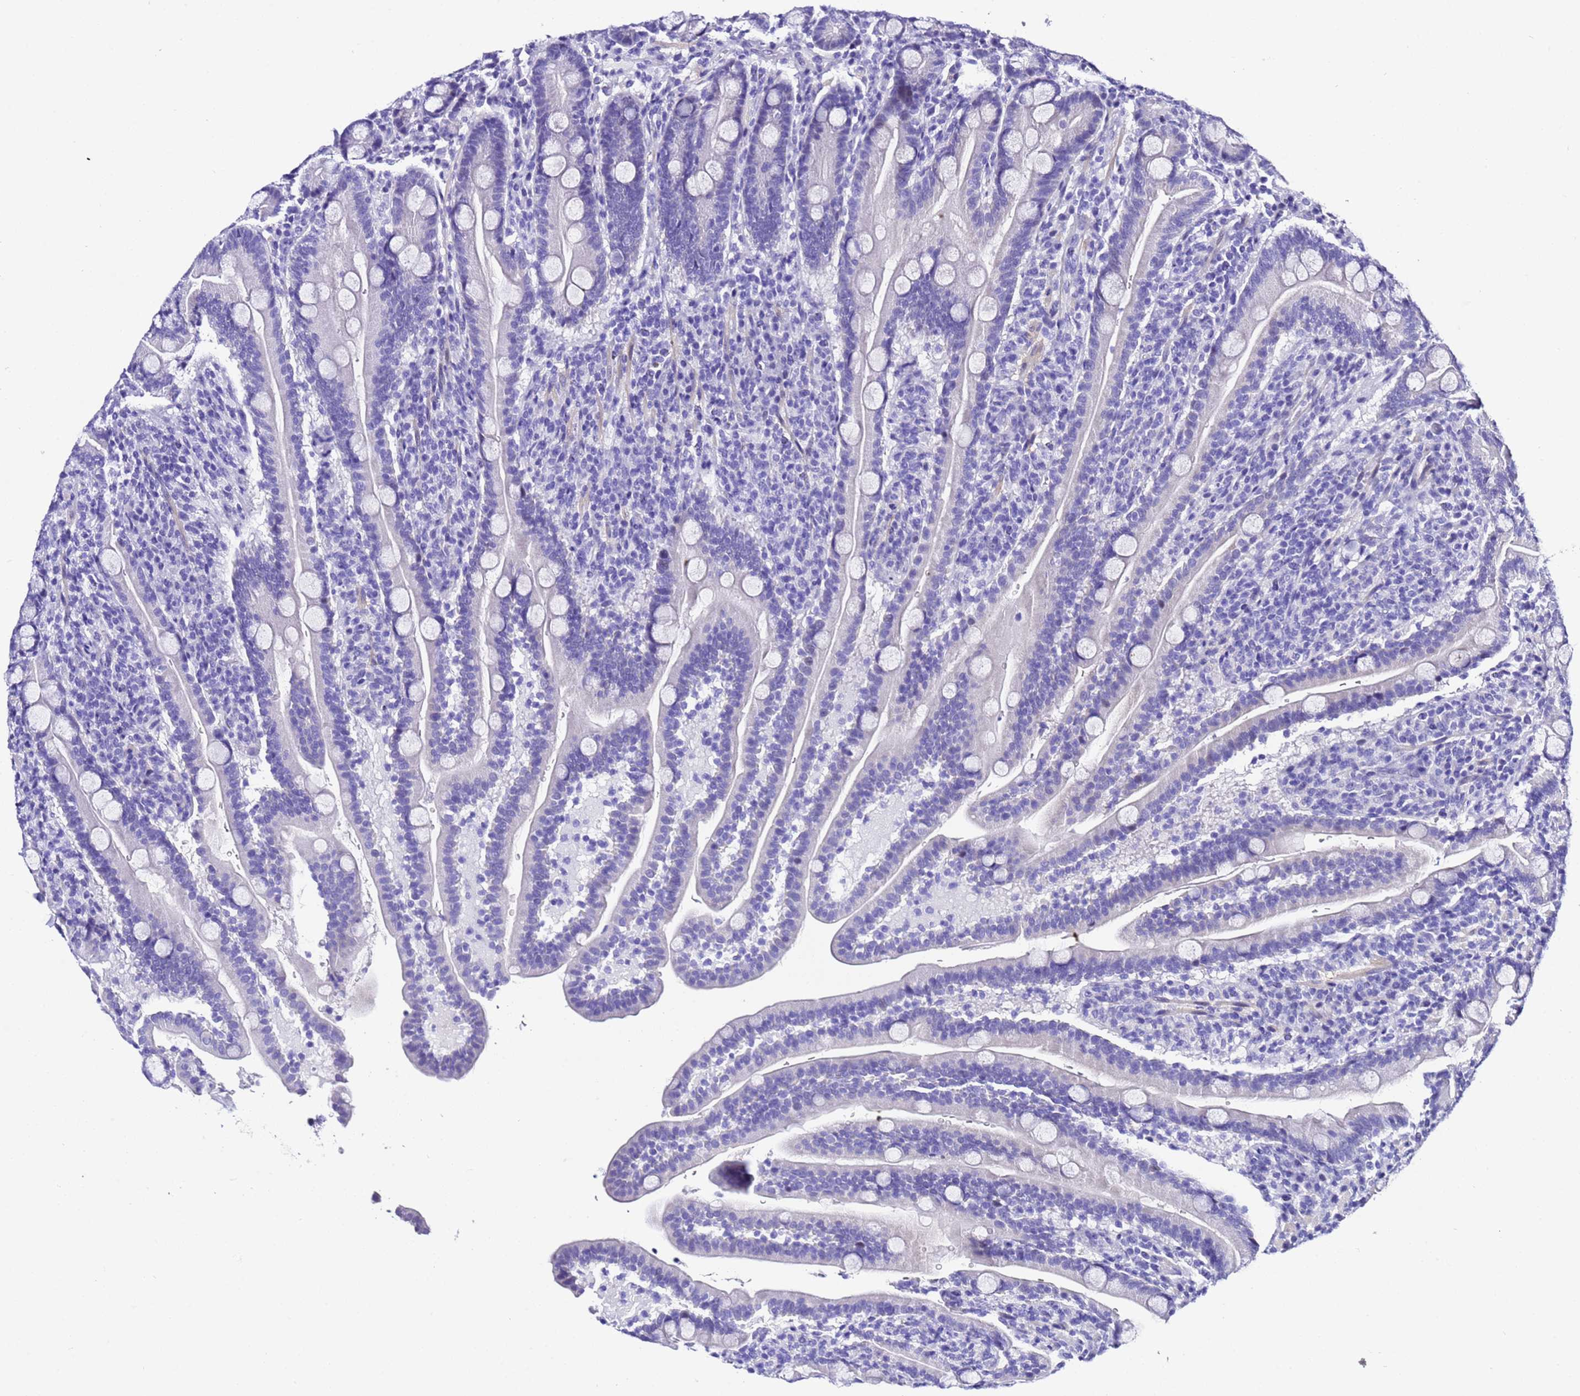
{"staining": {"intensity": "negative", "quantity": "none", "location": "none"}, "tissue": "duodenum", "cell_type": "Glandular cells", "image_type": "normal", "snomed": [{"axis": "morphology", "description": "Normal tissue, NOS"}, {"axis": "topography", "description": "Duodenum"}], "caption": "The histopathology image displays no staining of glandular cells in normal duodenum.", "gene": "ZNF417", "patient": {"sex": "male", "age": 35}}